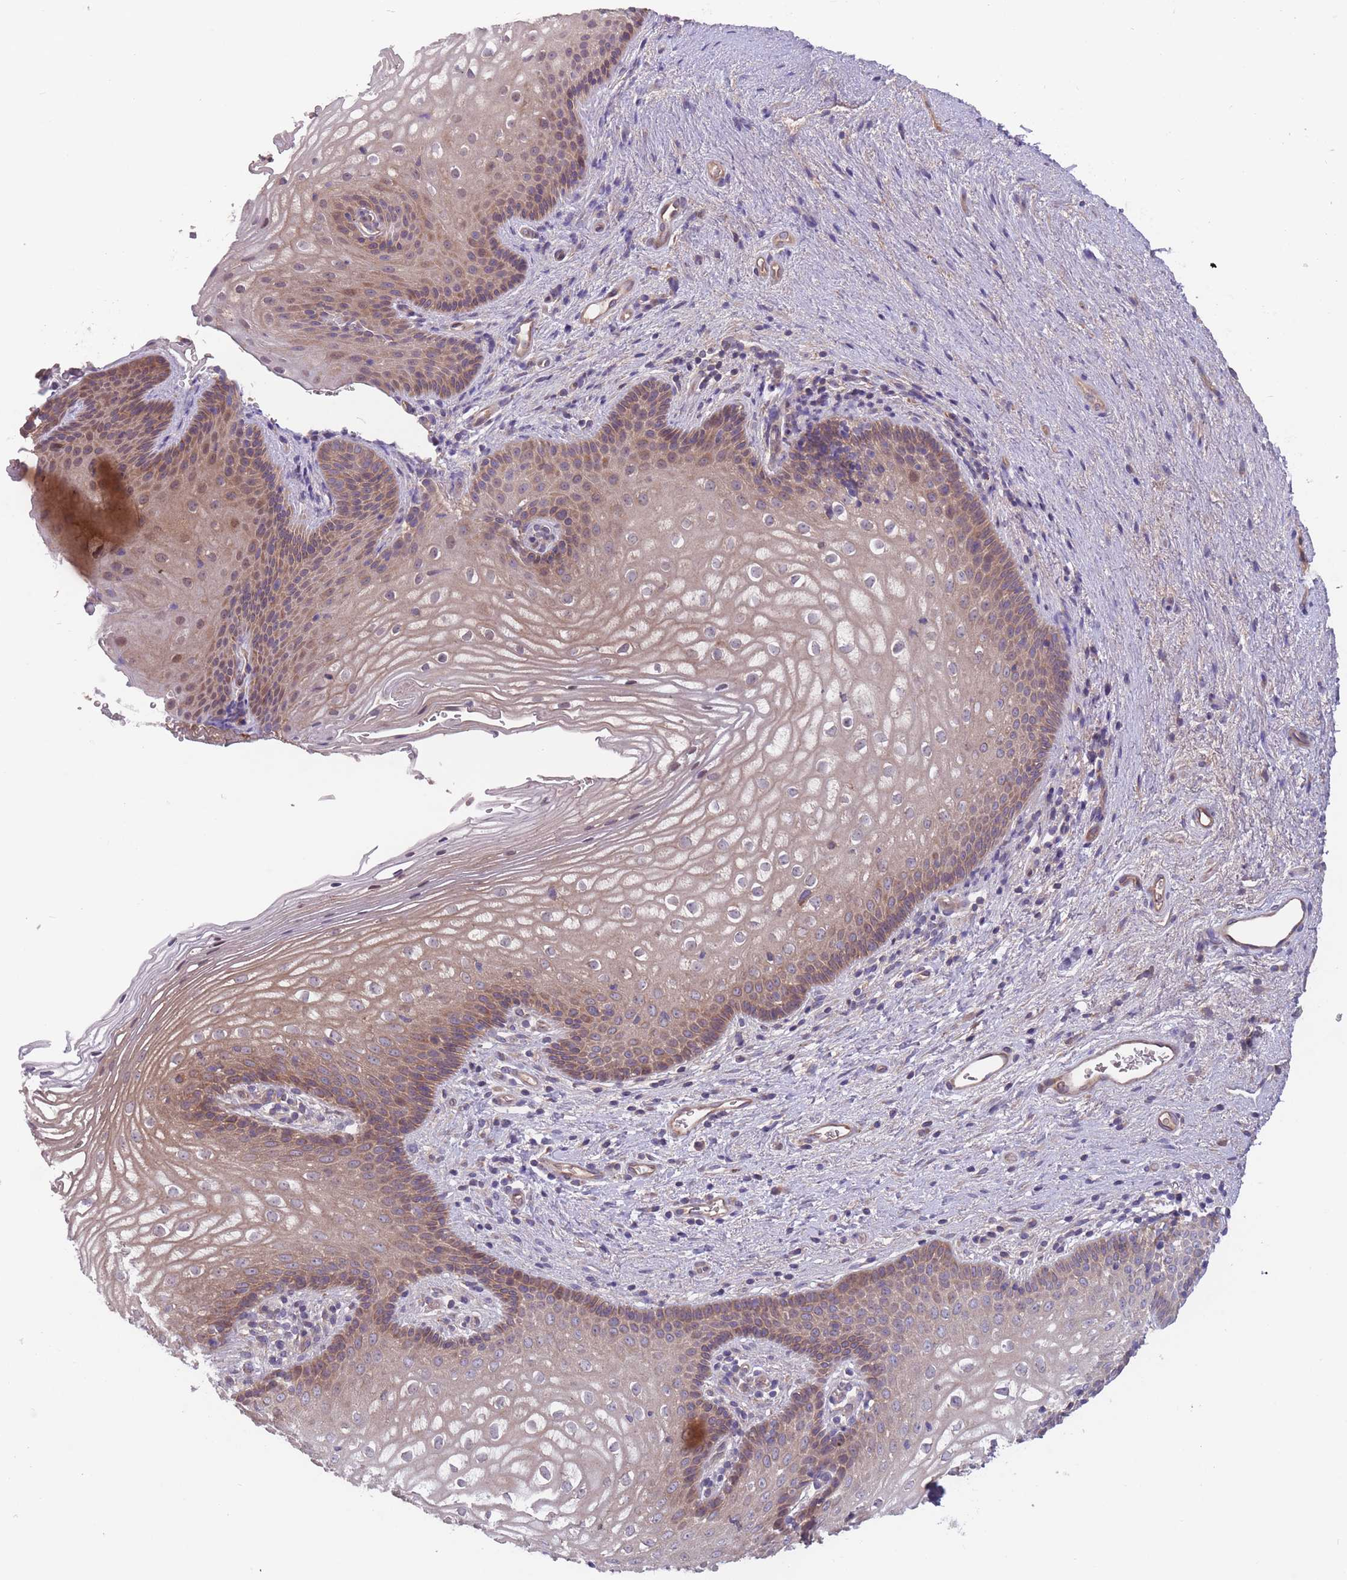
{"staining": {"intensity": "weak", "quantity": "25%-75%", "location": "cytoplasmic/membranous"}, "tissue": "vagina", "cell_type": "Squamous epithelial cells", "image_type": "normal", "snomed": [{"axis": "morphology", "description": "Normal tissue, NOS"}, {"axis": "topography", "description": "Vagina"}], "caption": "IHC photomicrograph of normal vagina stained for a protein (brown), which demonstrates low levels of weak cytoplasmic/membranous positivity in approximately 25%-75% of squamous epithelial cells.", "gene": "ITPKC", "patient": {"sex": "female", "age": 47}}